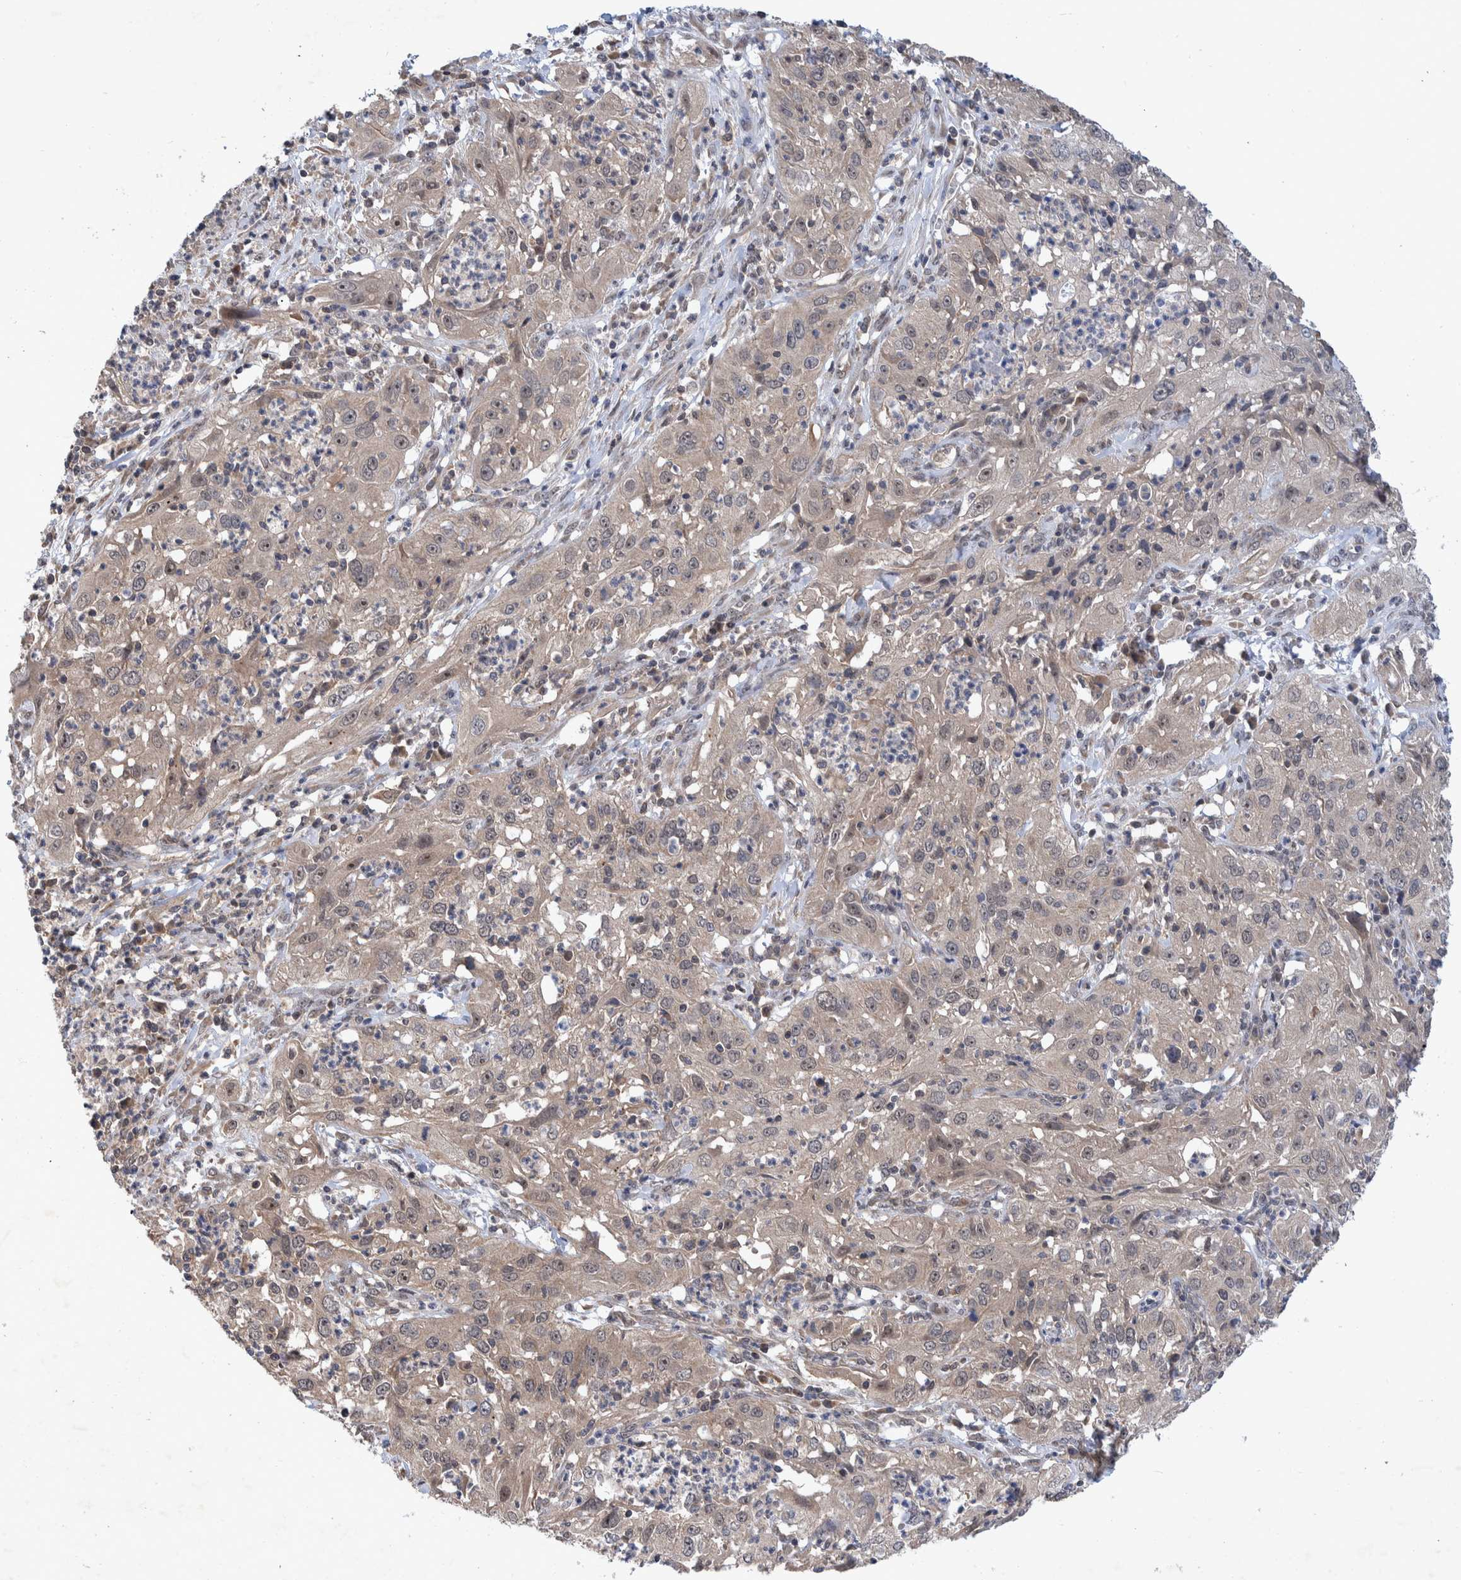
{"staining": {"intensity": "weak", "quantity": "<25%", "location": "cytoplasmic/membranous"}, "tissue": "cervical cancer", "cell_type": "Tumor cells", "image_type": "cancer", "snomed": [{"axis": "morphology", "description": "Squamous cell carcinoma, NOS"}, {"axis": "topography", "description": "Cervix"}], "caption": "An image of human squamous cell carcinoma (cervical) is negative for staining in tumor cells.", "gene": "PLPBP", "patient": {"sex": "female", "age": 32}}